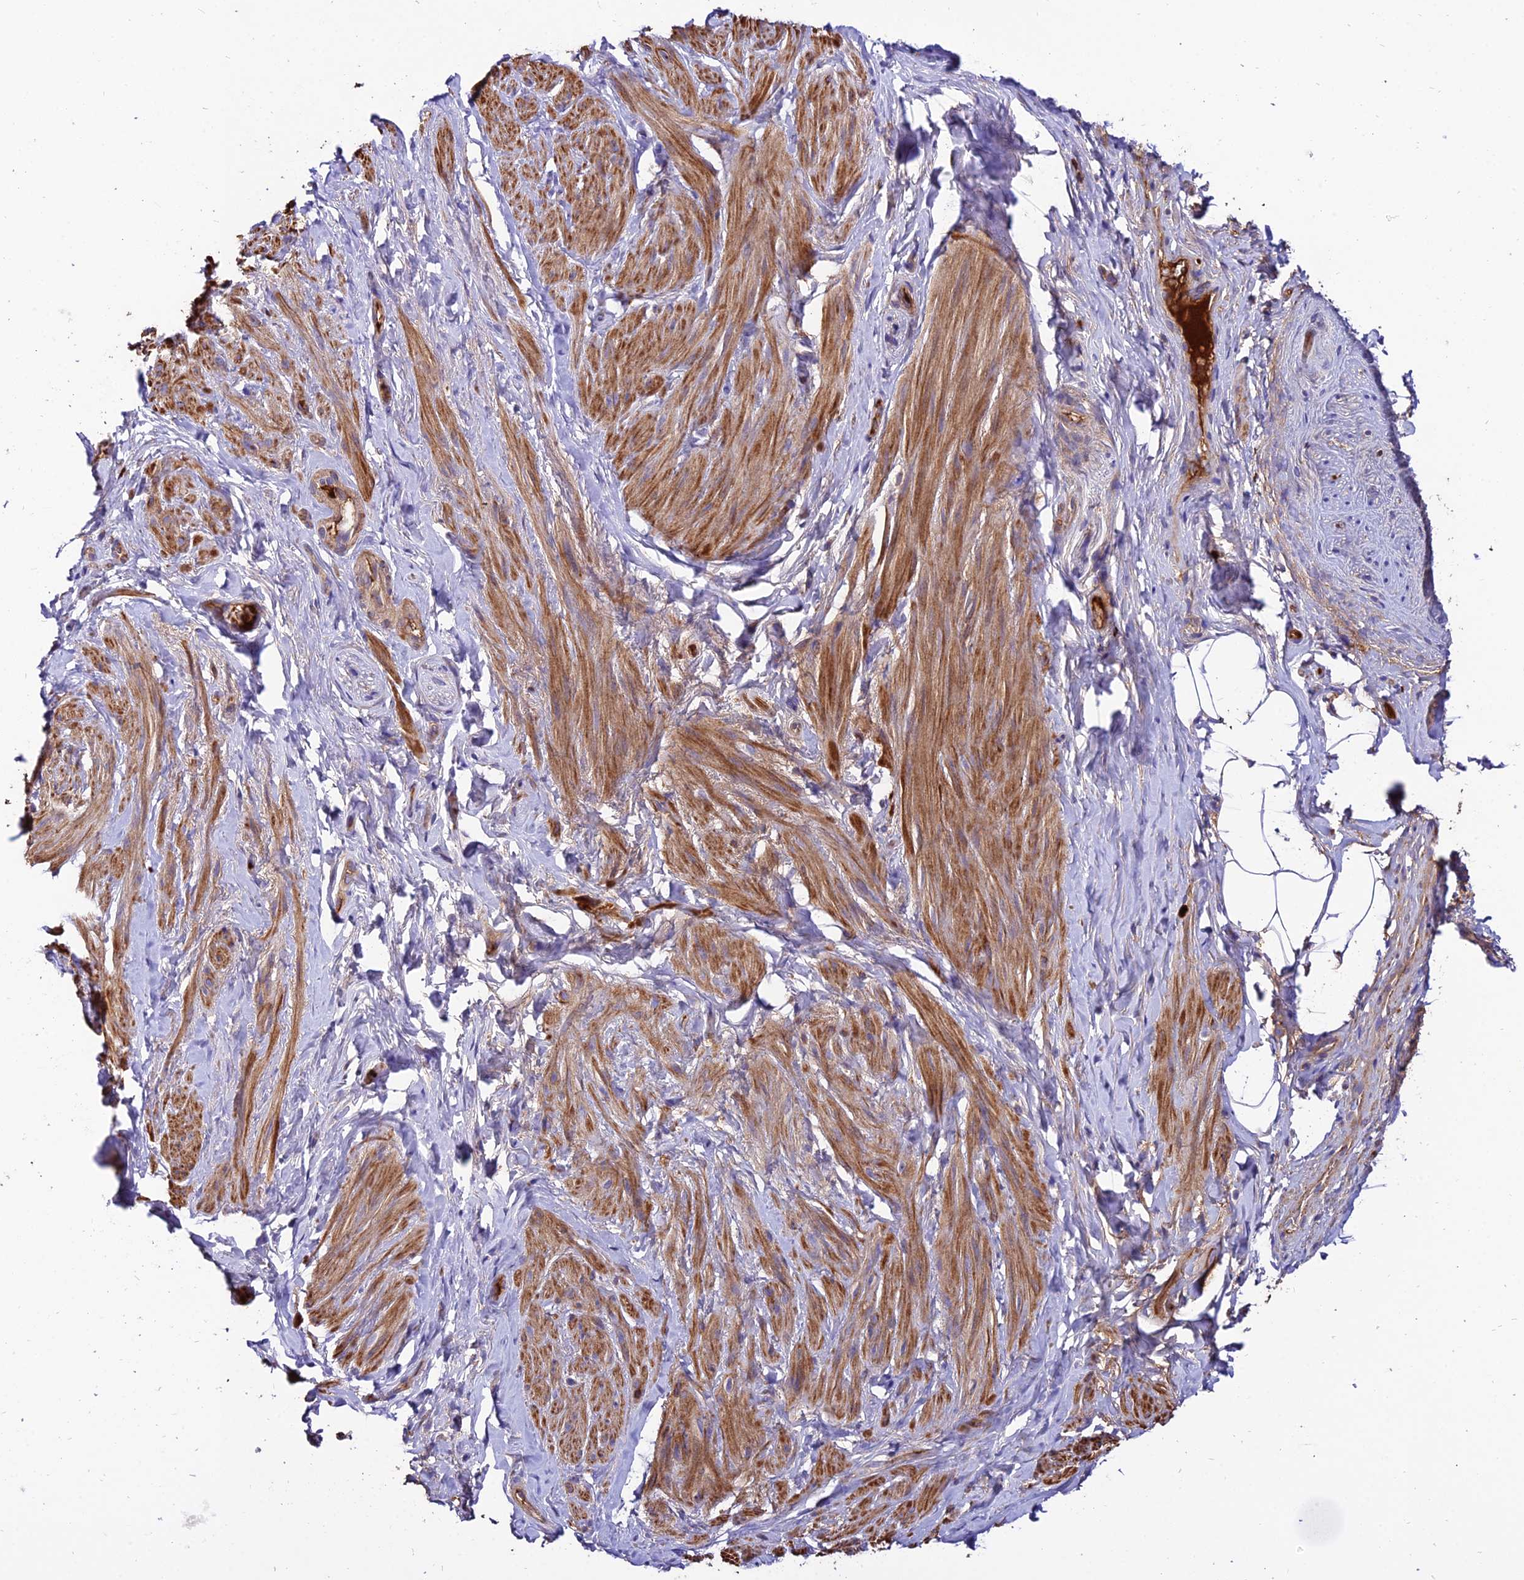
{"staining": {"intensity": "moderate", "quantity": ">75%", "location": "cytoplasmic/membranous"}, "tissue": "smooth muscle", "cell_type": "Smooth muscle cells", "image_type": "normal", "snomed": [{"axis": "morphology", "description": "Normal tissue, NOS"}, {"axis": "topography", "description": "Smooth muscle"}, {"axis": "topography", "description": "Peripheral nerve tissue"}], "caption": "Smooth muscle stained with immunohistochemistry (IHC) reveals moderate cytoplasmic/membranous expression in approximately >75% of smooth muscle cells.", "gene": "PYM1", "patient": {"sex": "male", "age": 69}}